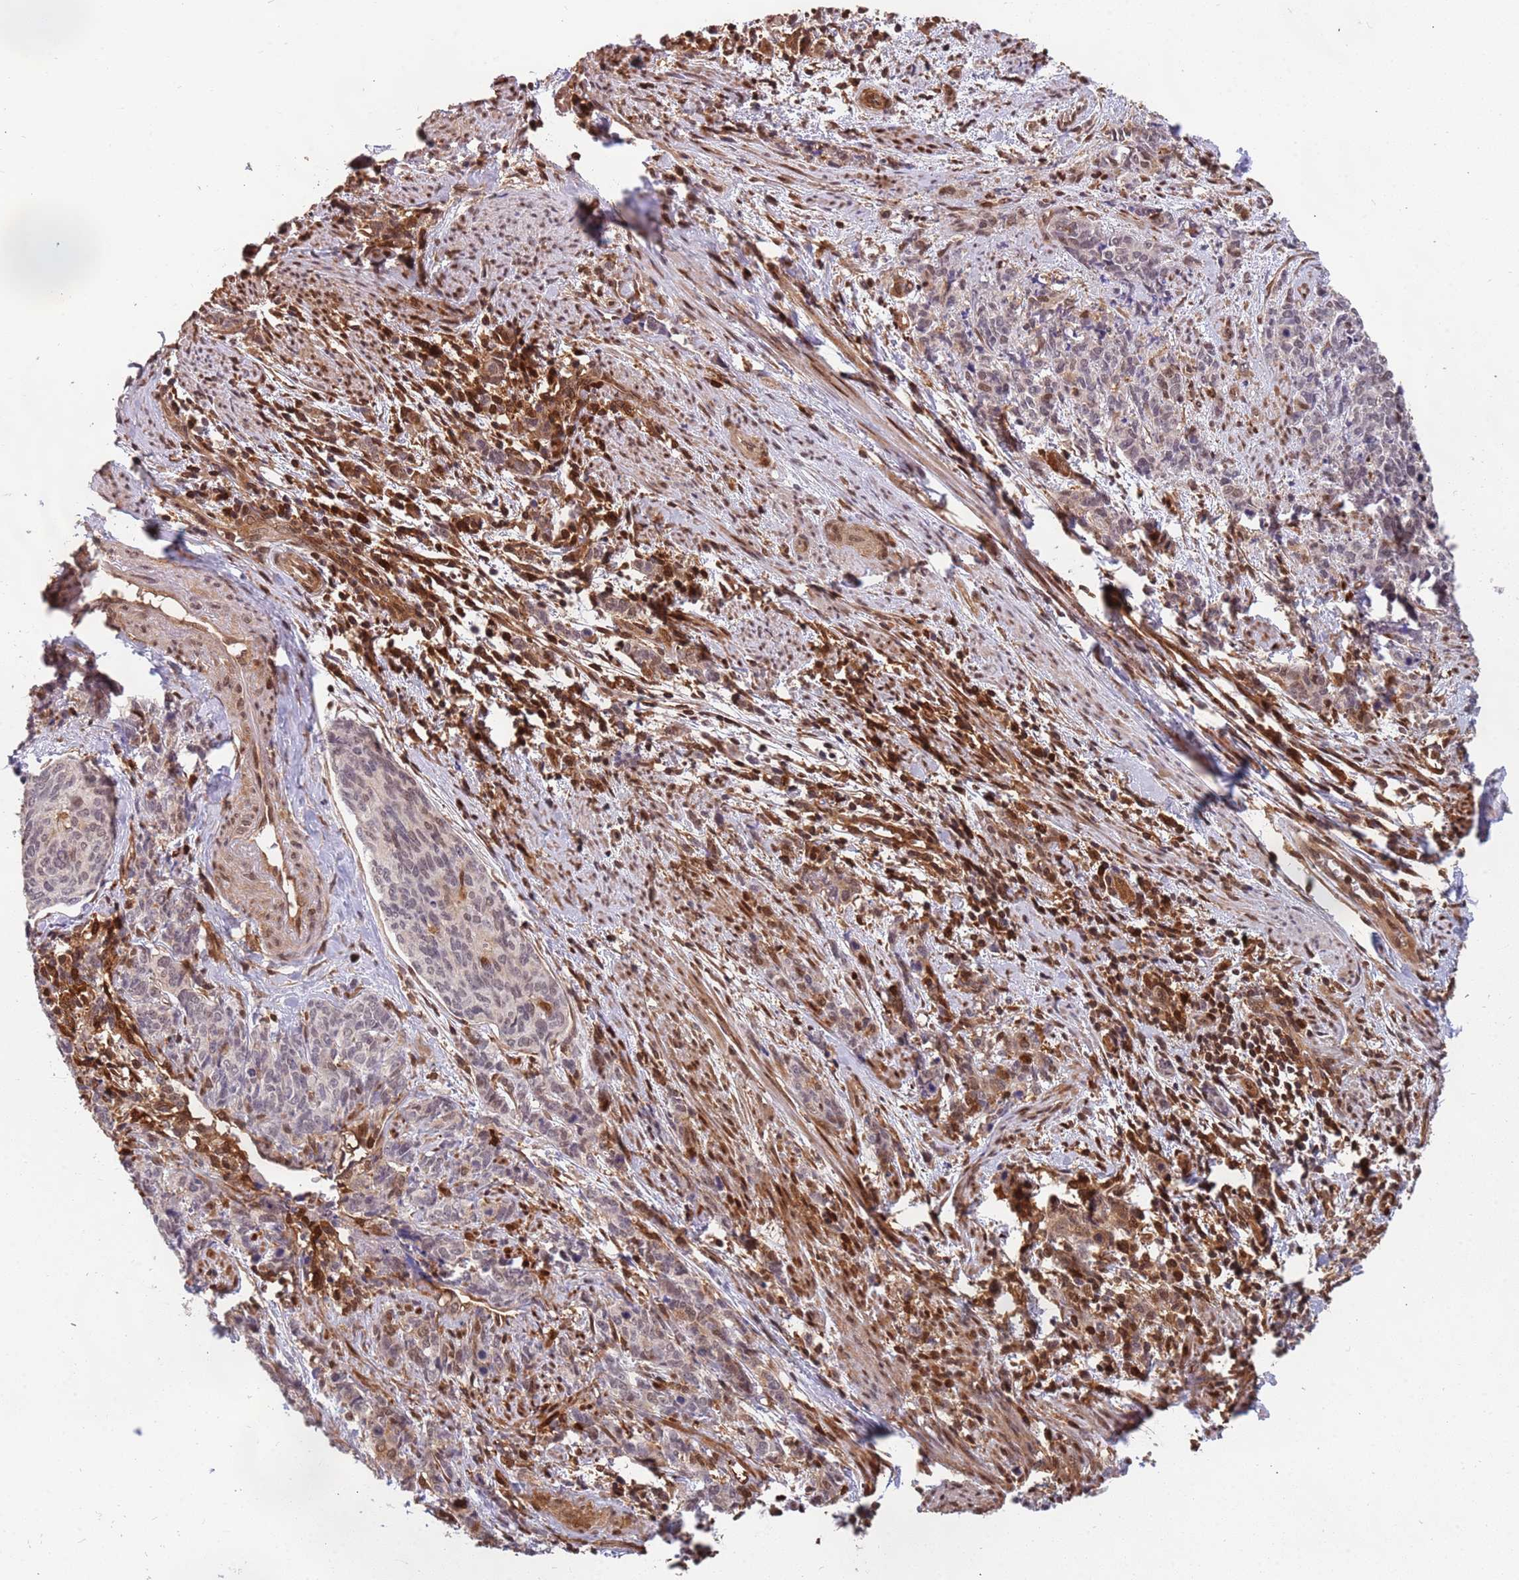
{"staining": {"intensity": "weak", "quantity": "<25%", "location": "nuclear"}, "tissue": "cervical cancer", "cell_type": "Tumor cells", "image_type": "cancer", "snomed": [{"axis": "morphology", "description": "Squamous cell carcinoma, NOS"}, {"axis": "topography", "description": "Cervix"}], "caption": "Tumor cells are negative for brown protein staining in squamous cell carcinoma (cervical). The staining is performed using DAB brown chromogen with nuclei counter-stained in using hematoxylin.", "gene": "GBP2", "patient": {"sex": "female", "age": 60}}